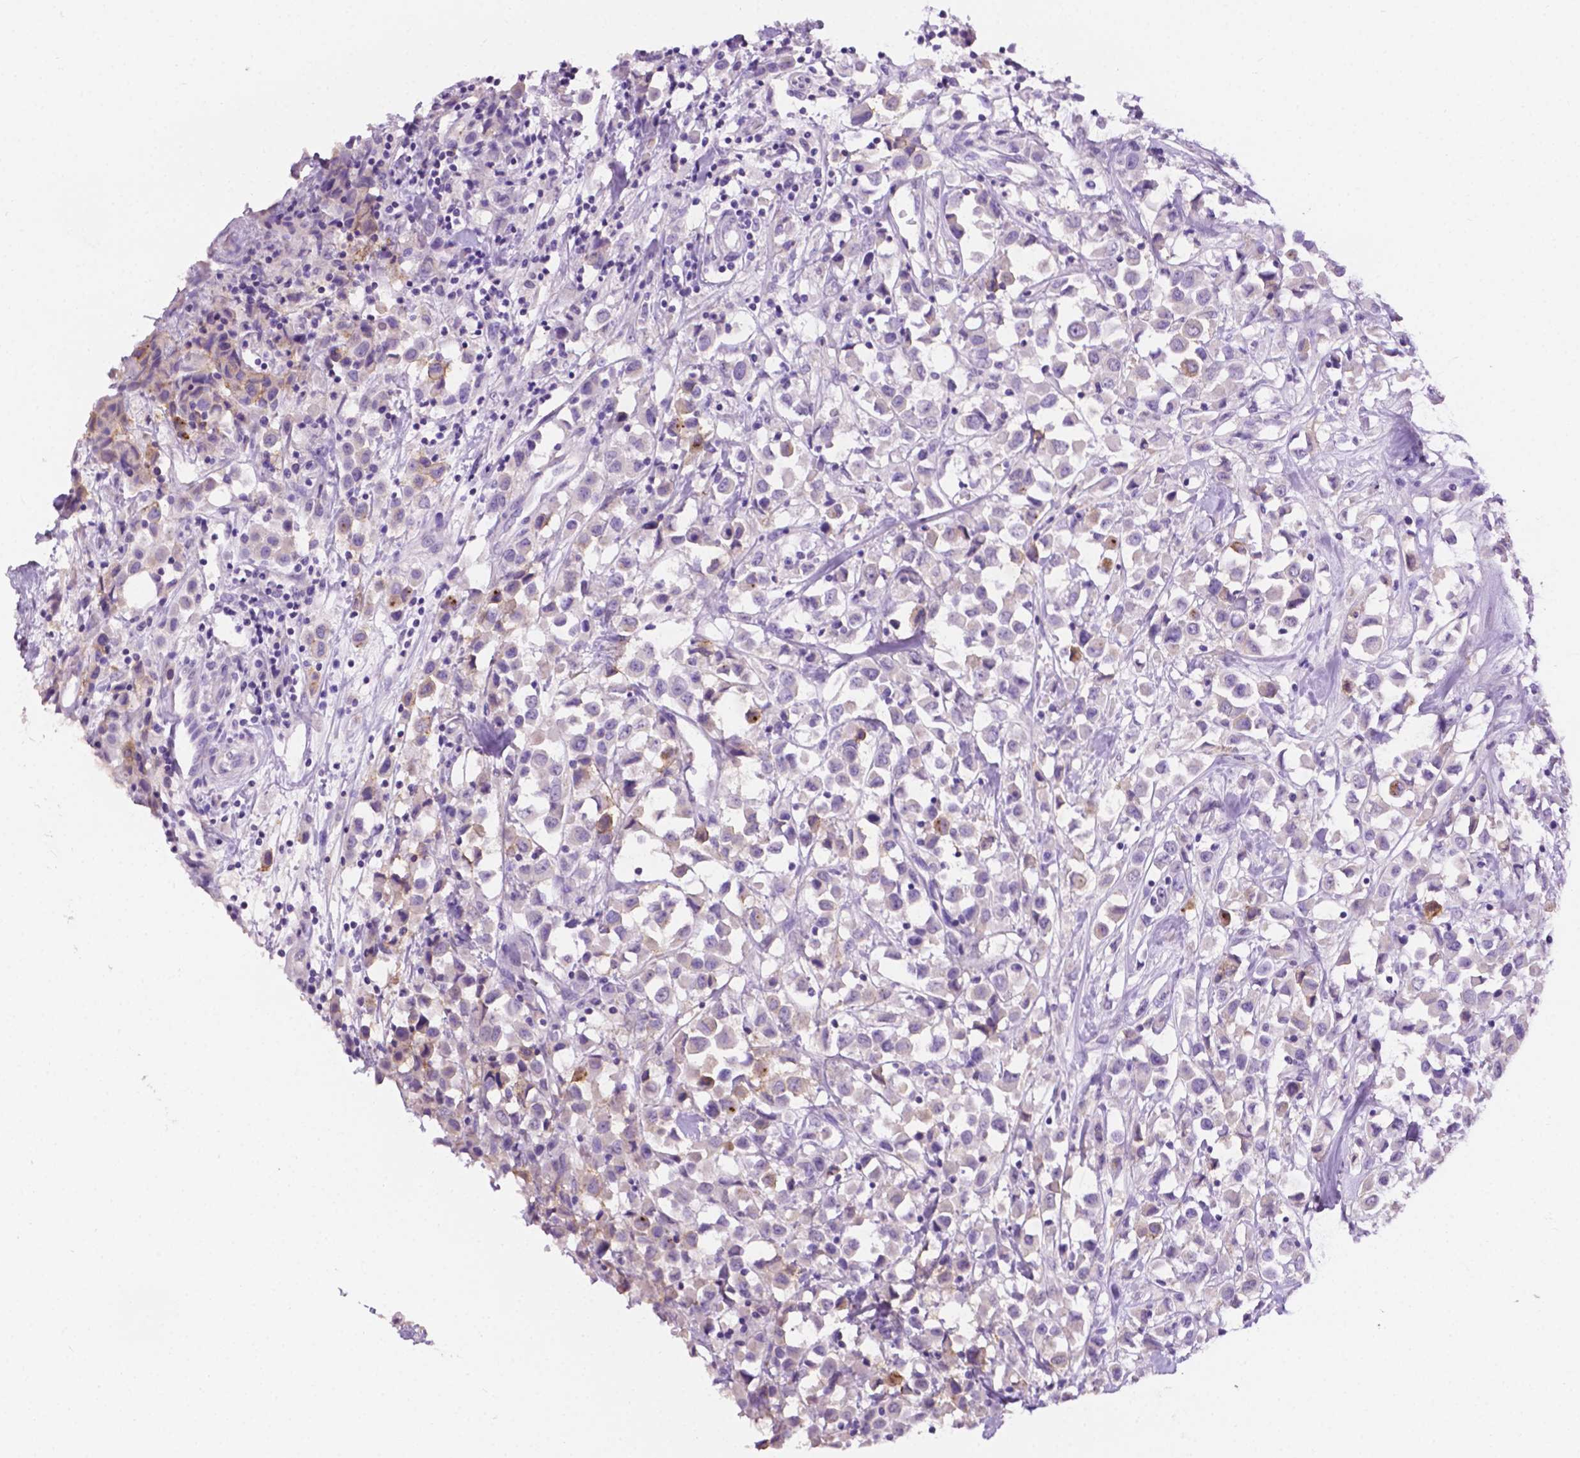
{"staining": {"intensity": "weak", "quantity": "<25%", "location": "cytoplasmic/membranous"}, "tissue": "breast cancer", "cell_type": "Tumor cells", "image_type": "cancer", "snomed": [{"axis": "morphology", "description": "Duct carcinoma"}, {"axis": "topography", "description": "Breast"}], "caption": "Protein analysis of breast invasive ductal carcinoma demonstrates no significant staining in tumor cells.", "gene": "TACSTD2", "patient": {"sex": "female", "age": 61}}